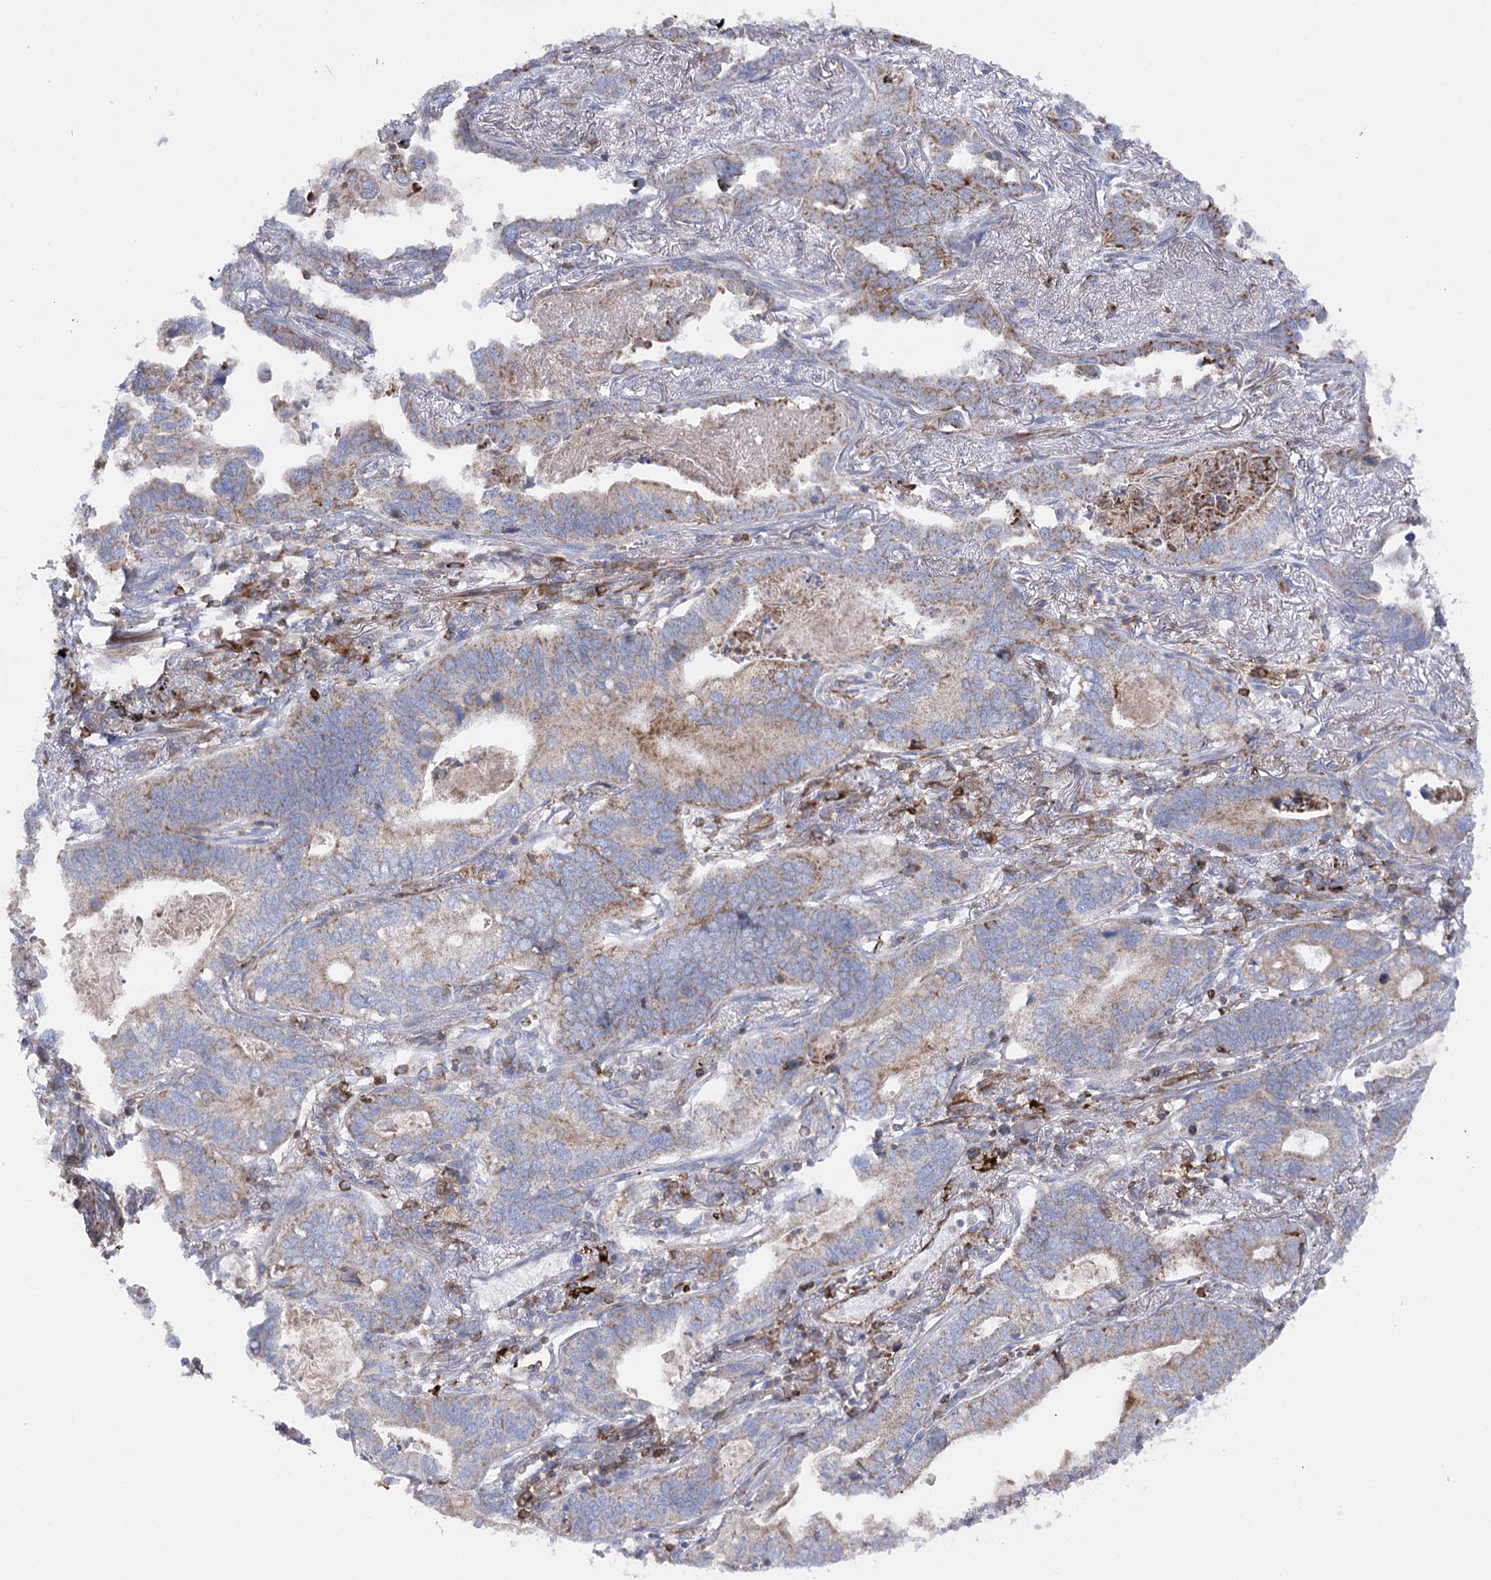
{"staining": {"intensity": "moderate", "quantity": "<25%", "location": "cytoplasmic/membranous"}, "tissue": "lung cancer", "cell_type": "Tumor cells", "image_type": "cancer", "snomed": [{"axis": "morphology", "description": "Adenocarcinoma, NOS"}, {"axis": "topography", "description": "Lung"}], "caption": "The micrograph demonstrates immunohistochemical staining of adenocarcinoma (lung). There is moderate cytoplasmic/membranous staining is identified in approximately <25% of tumor cells. The protein of interest is shown in brown color, while the nuclei are stained blue.", "gene": "COX15", "patient": {"sex": "male", "age": 67}}